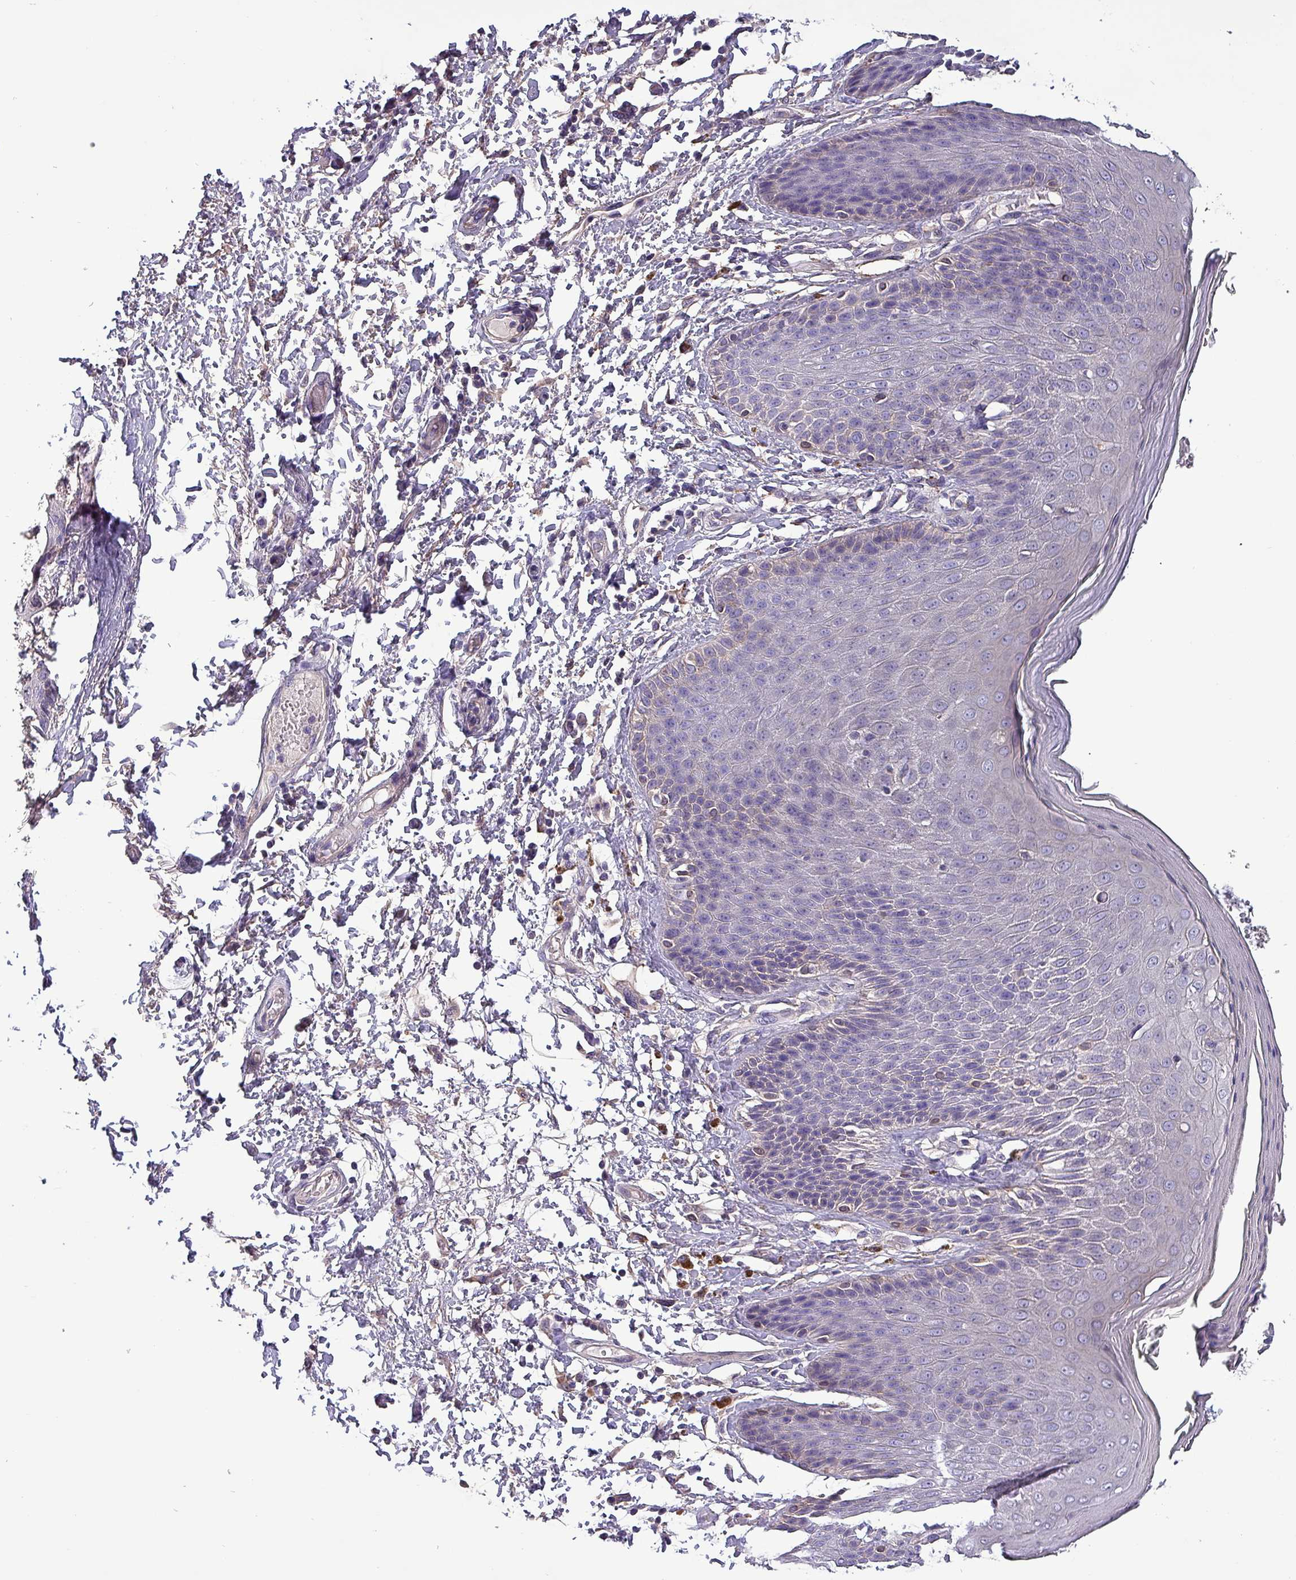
{"staining": {"intensity": "negative", "quantity": "none", "location": "none"}, "tissue": "skin", "cell_type": "Epidermal cells", "image_type": "normal", "snomed": [{"axis": "morphology", "description": "Normal tissue, NOS"}, {"axis": "topography", "description": "Peripheral nerve tissue"}], "caption": "This is a histopathology image of immunohistochemistry staining of normal skin, which shows no positivity in epidermal cells.", "gene": "HTRA4", "patient": {"sex": "male", "age": 51}}